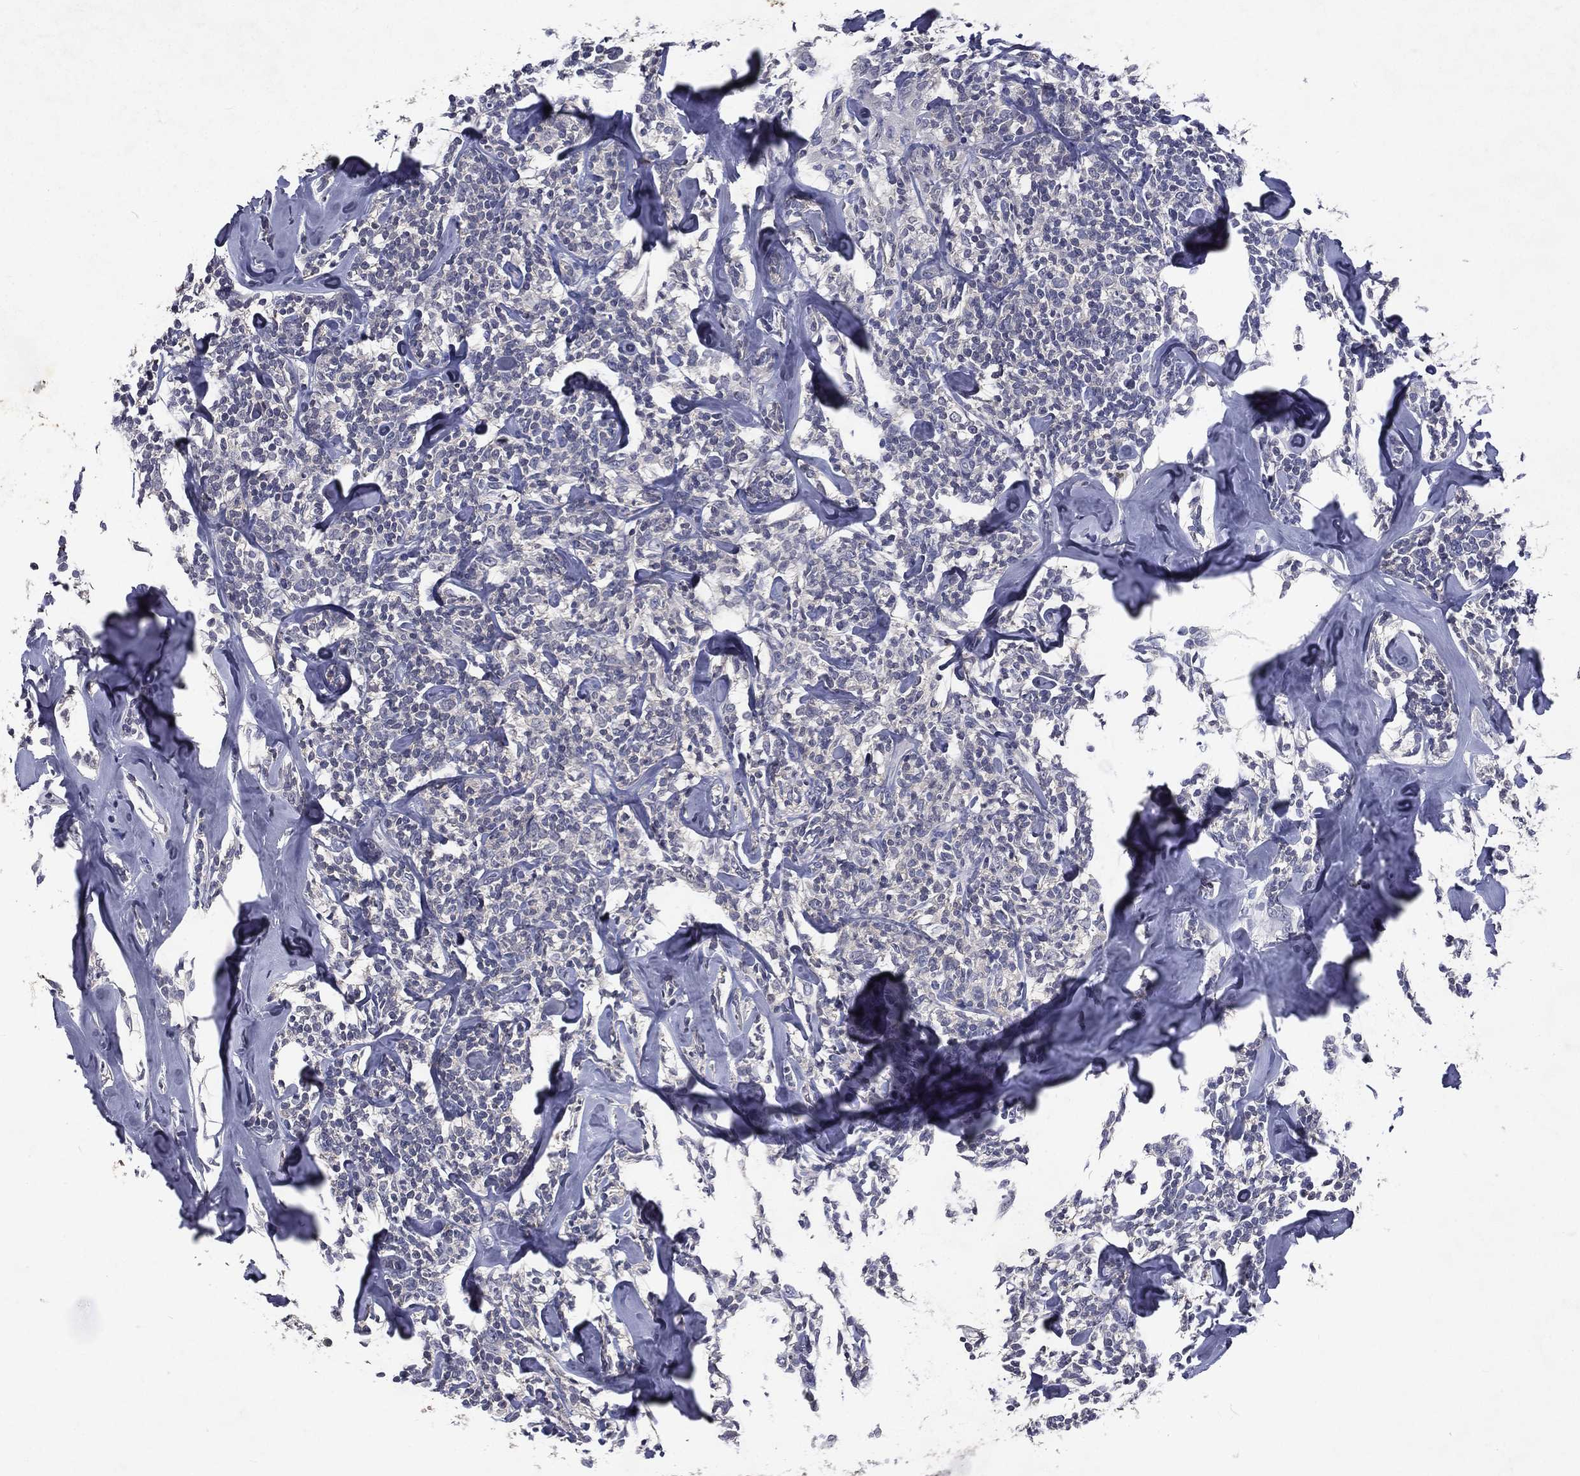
{"staining": {"intensity": "negative", "quantity": "none", "location": "none"}, "tissue": "lymphoma", "cell_type": "Tumor cells", "image_type": "cancer", "snomed": [{"axis": "morphology", "description": "Malignant lymphoma, non-Hodgkin's type, Low grade"}, {"axis": "topography", "description": "Lymph node"}], "caption": "DAB immunohistochemical staining of lymphoma demonstrates no significant positivity in tumor cells. (IHC, brightfield microscopy, high magnification).", "gene": "SLC34A2", "patient": {"sex": "female", "age": 56}}